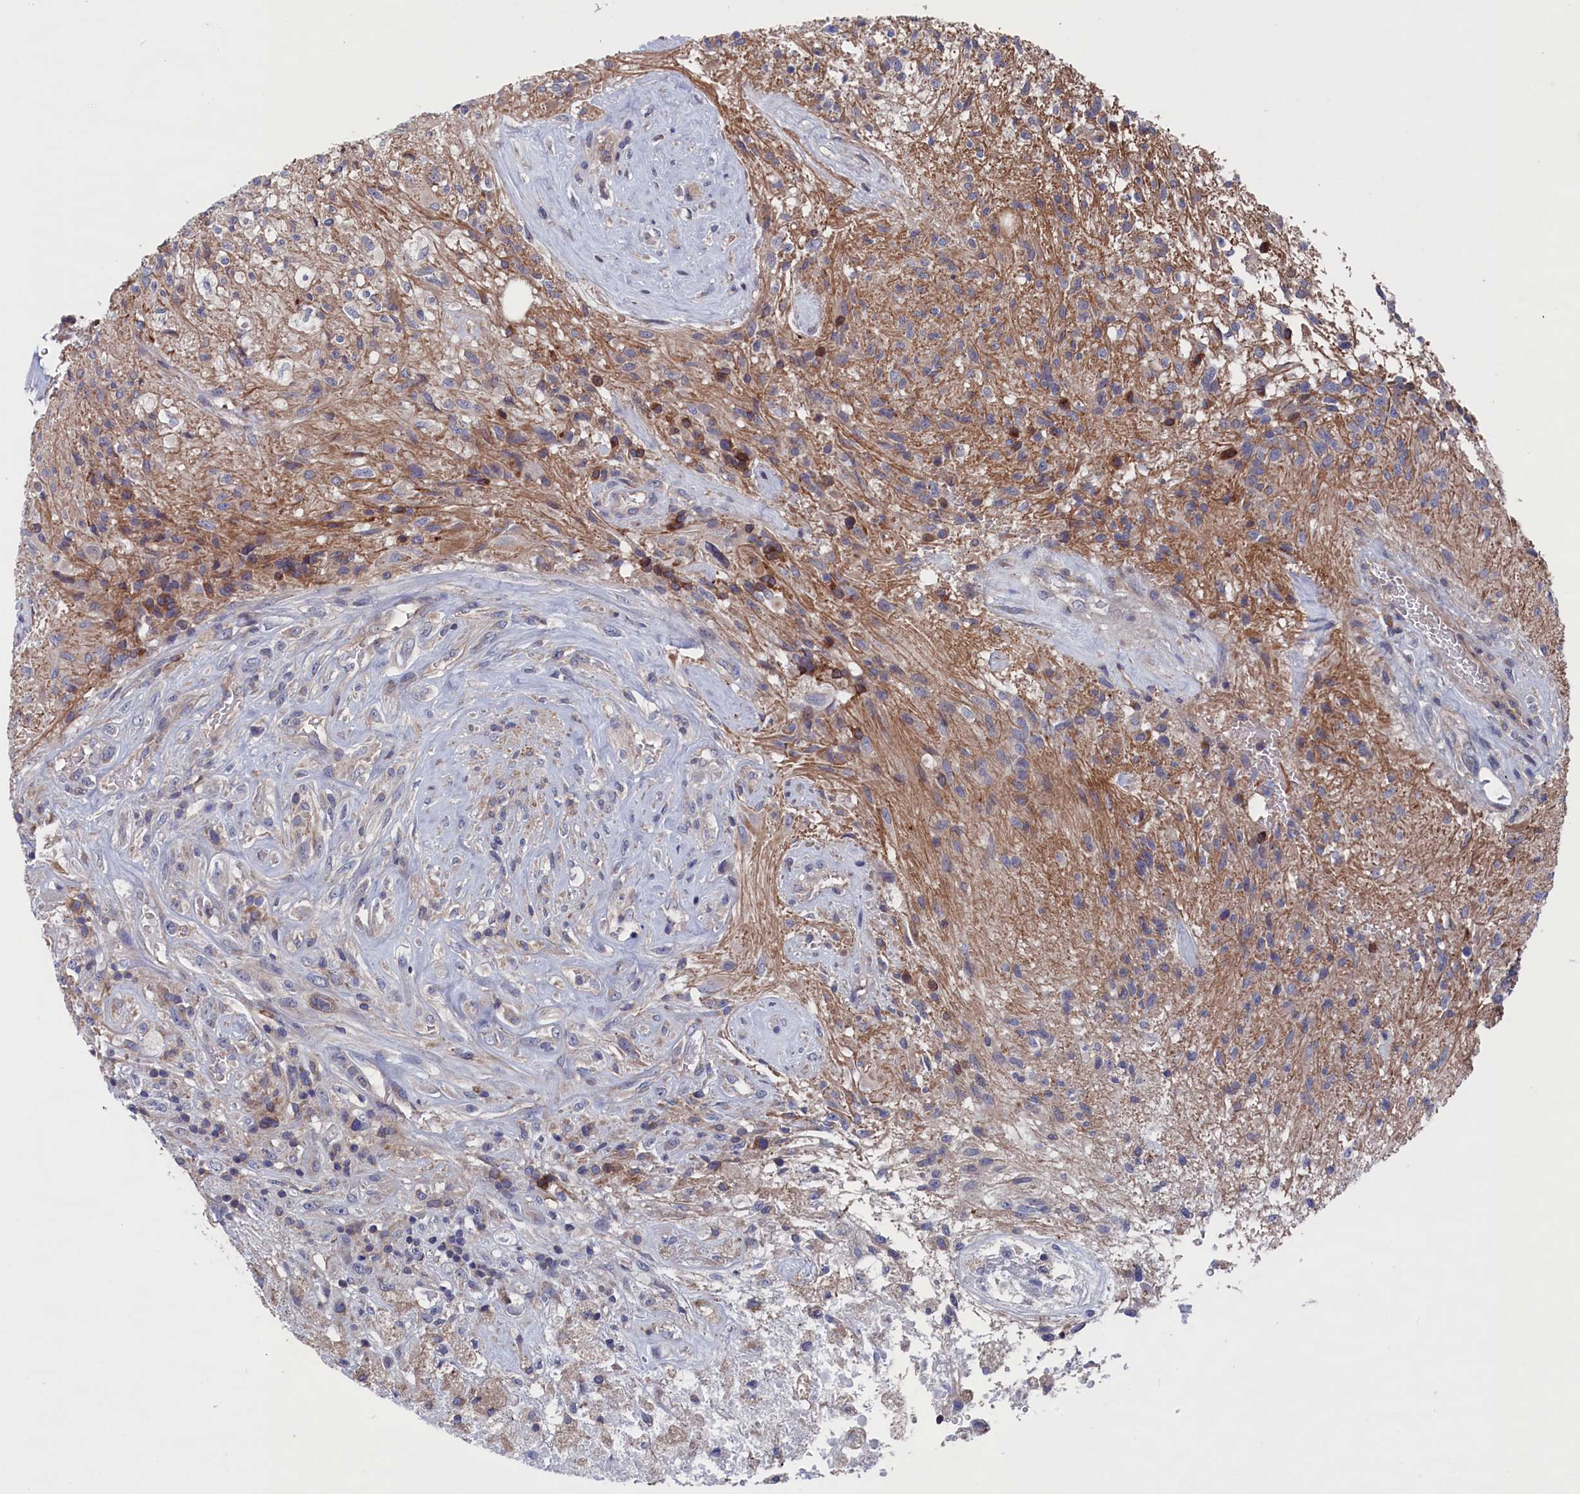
{"staining": {"intensity": "weak", "quantity": "<25%", "location": "cytoplasmic/membranous"}, "tissue": "glioma", "cell_type": "Tumor cells", "image_type": "cancer", "snomed": [{"axis": "morphology", "description": "Glioma, malignant, High grade"}, {"axis": "topography", "description": "Brain"}], "caption": "Tumor cells are negative for brown protein staining in malignant glioma (high-grade). (DAB immunohistochemistry (IHC), high magnification).", "gene": "SPATA13", "patient": {"sex": "male", "age": 56}}